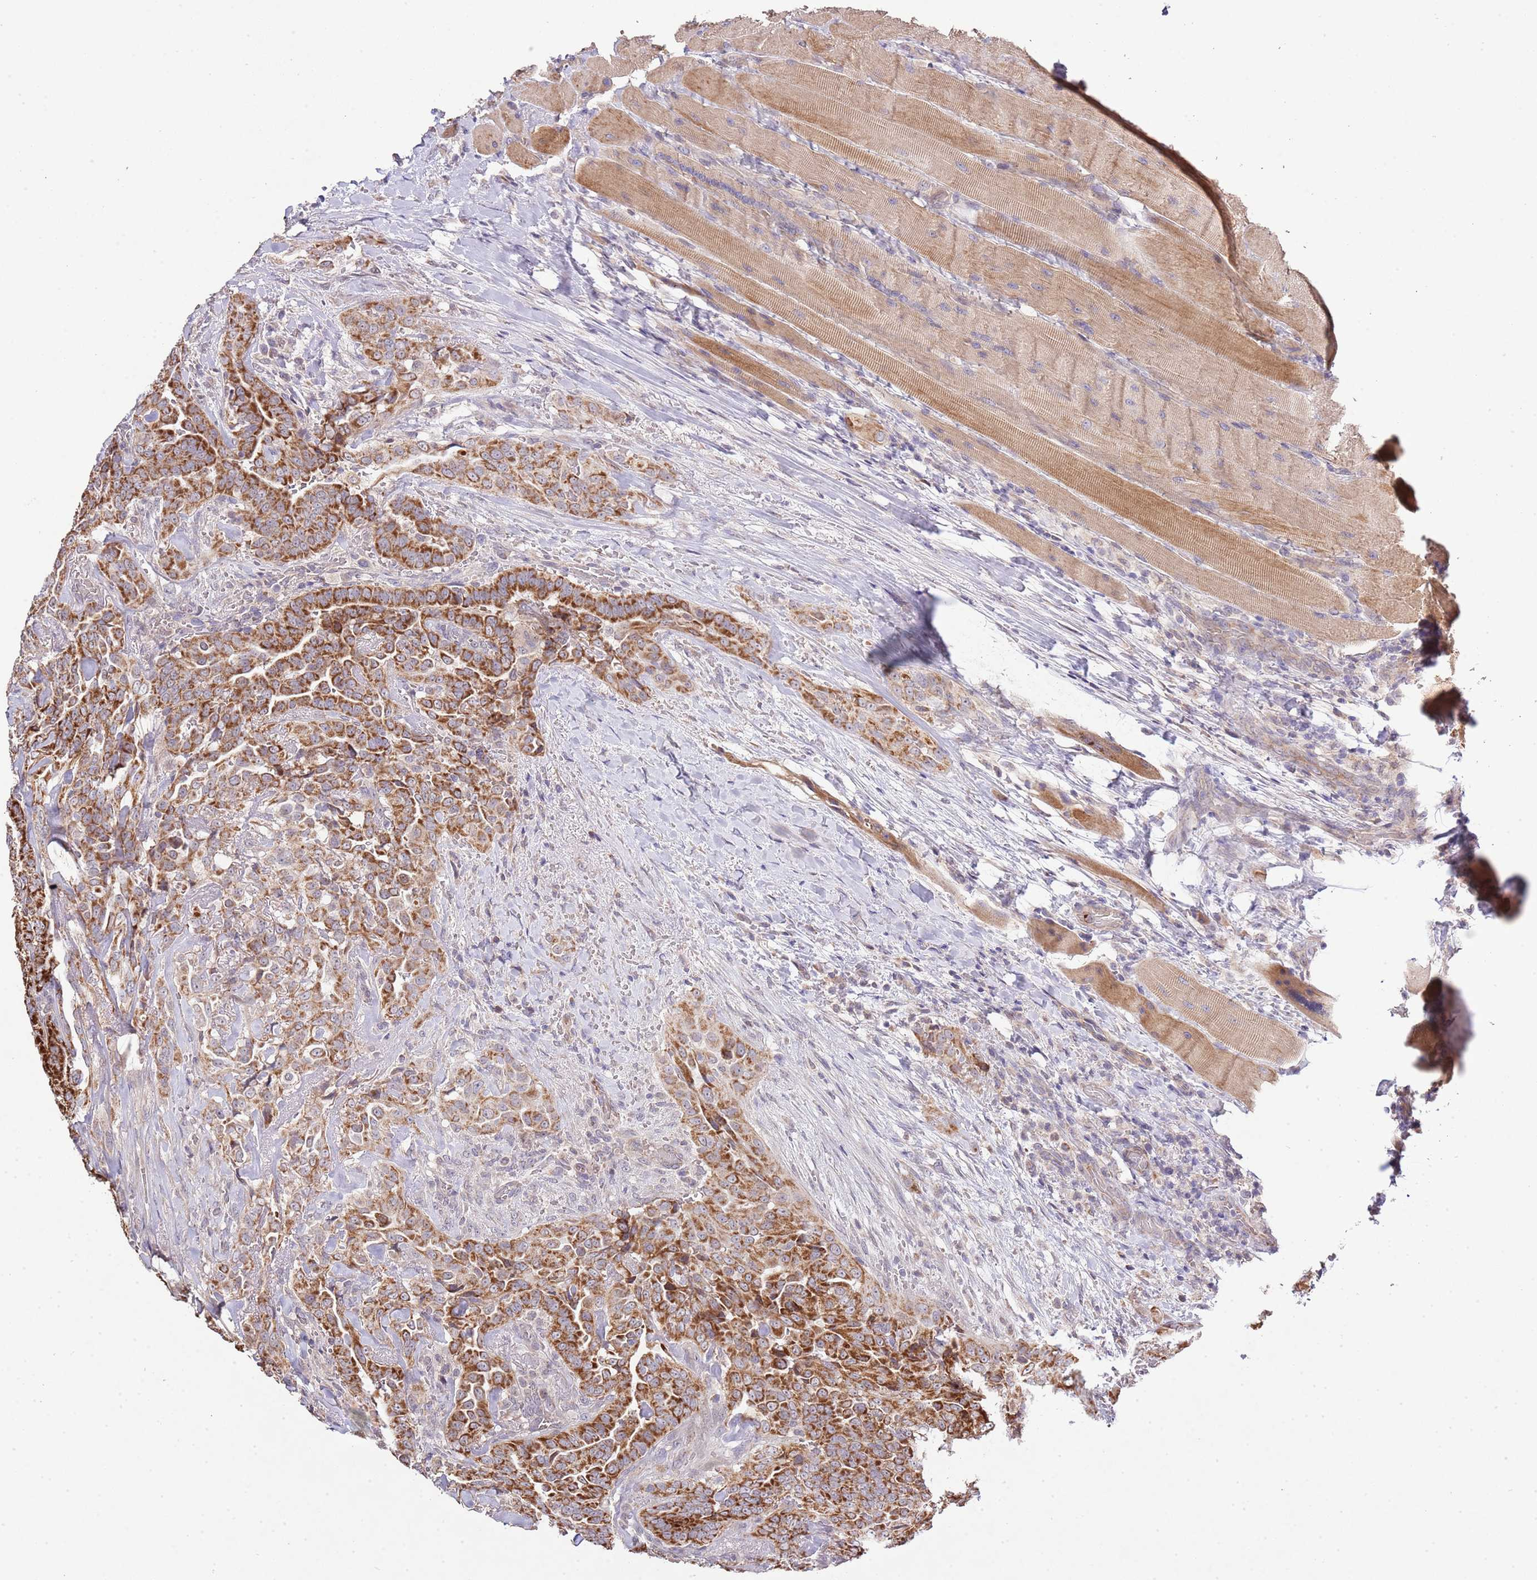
{"staining": {"intensity": "strong", "quantity": ">75%", "location": "cytoplasmic/membranous"}, "tissue": "thyroid cancer", "cell_type": "Tumor cells", "image_type": "cancer", "snomed": [{"axis": "morphology", "description": "Papillary adenocarcinoma, NOS"}, {"axis": "topography", "description": "Thyroid gland"}], "caption": "Papillary adenocarcinoma (thyroid) was stained to show a protein in brown. There is high levels of strong cytoplasmic/membranous staining in approximately >75% of tumor cells.", "gene": "IVD", "patient": {"sex": "male", "age": 61}}